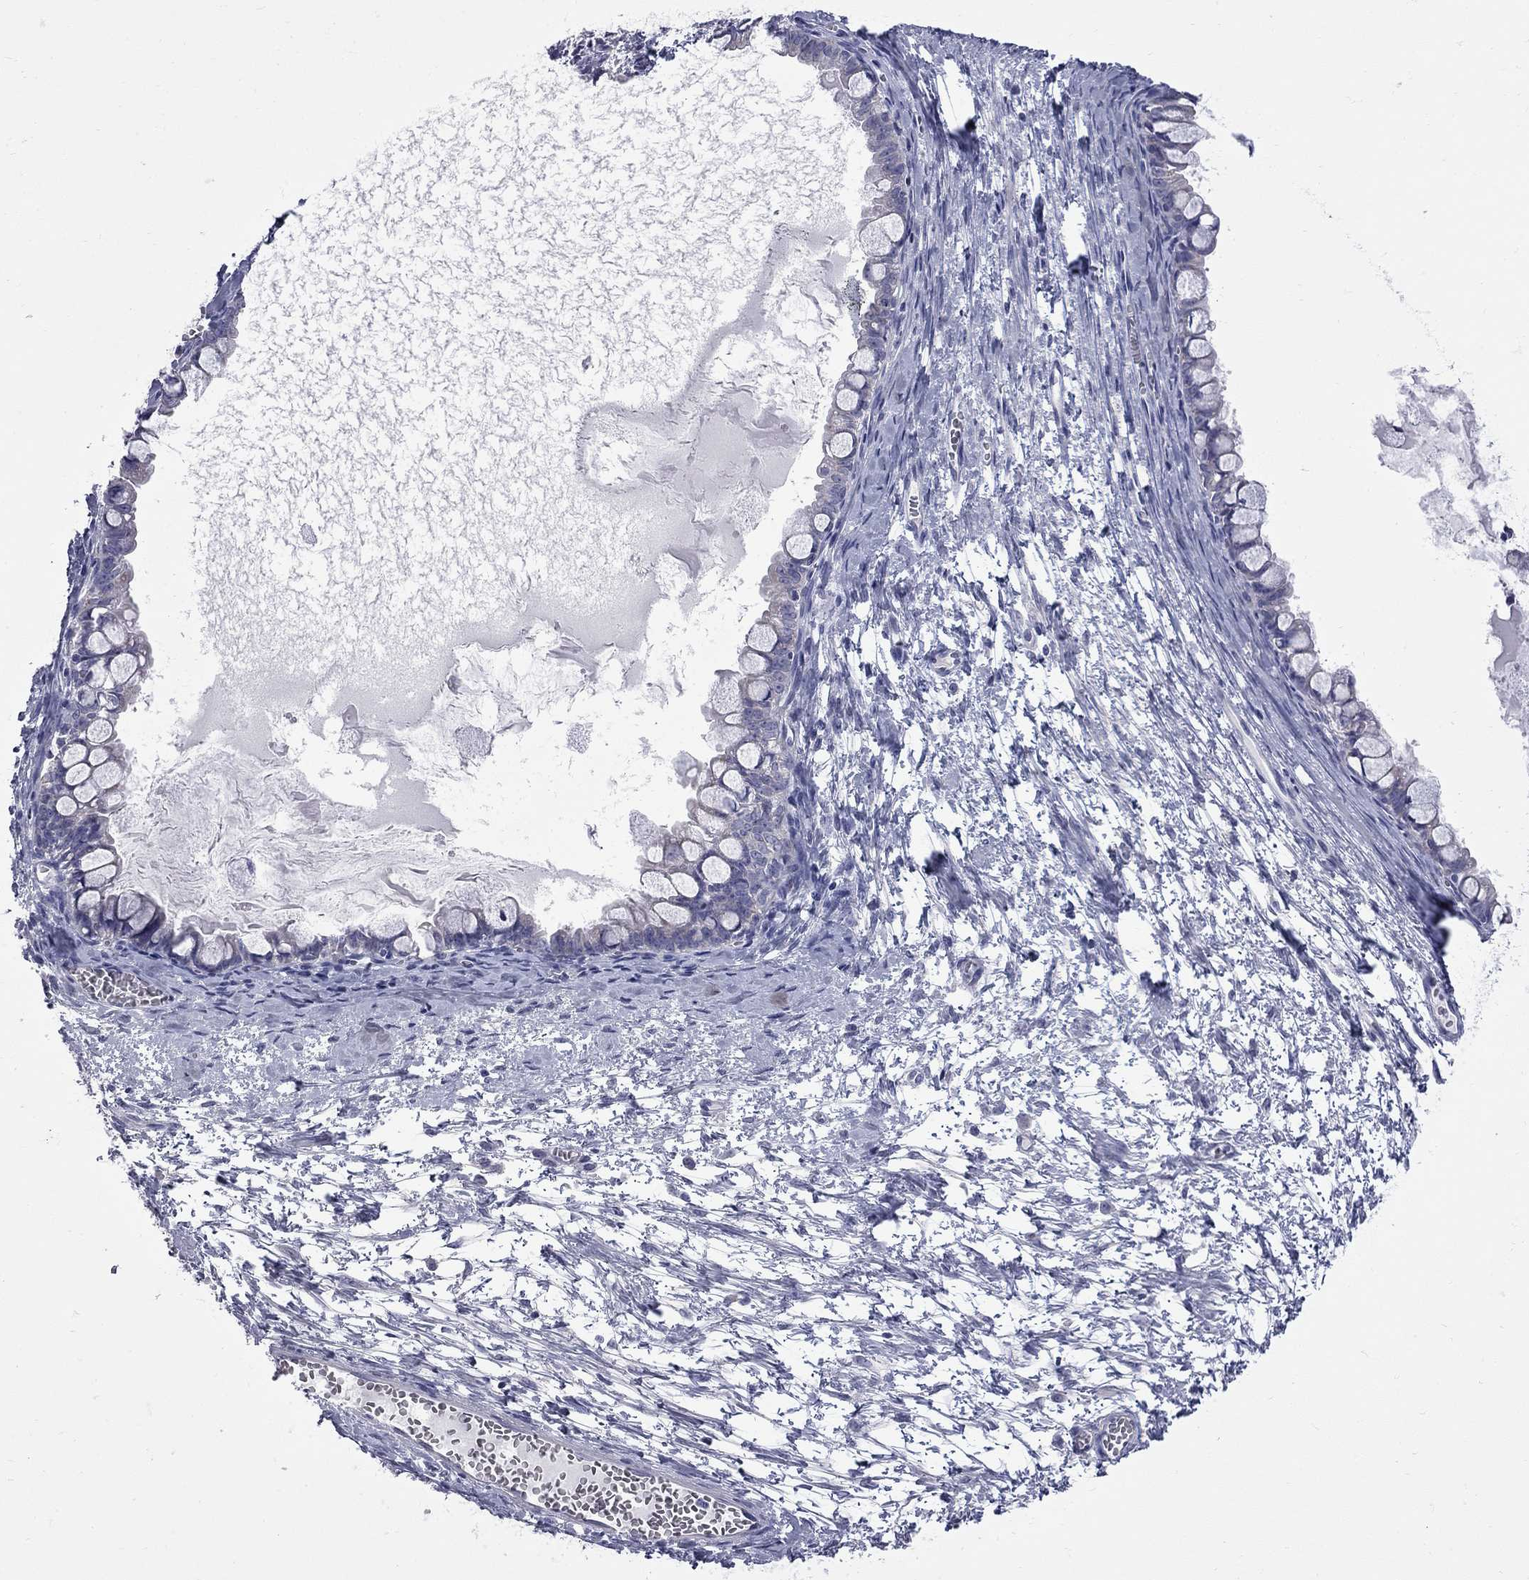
{"staining": {"intensity": "negative", "quantity": "none", "location": "none"}, "tissue": "ovarian cancer", "cell_type": "Tumor cells", "image_type": "cancer", "snomed": [{"axis": "morphology", "description": "Cystadenocarcinoma, mucinous, NOS"}, {"axis": "topography", "description": "Ovary"}], "caption": "A micrograph of human ovarian cancer is negative for staining in tumor cells.", "gene": "ABCB4", "patient": {"sex": "female", "age": 63}}